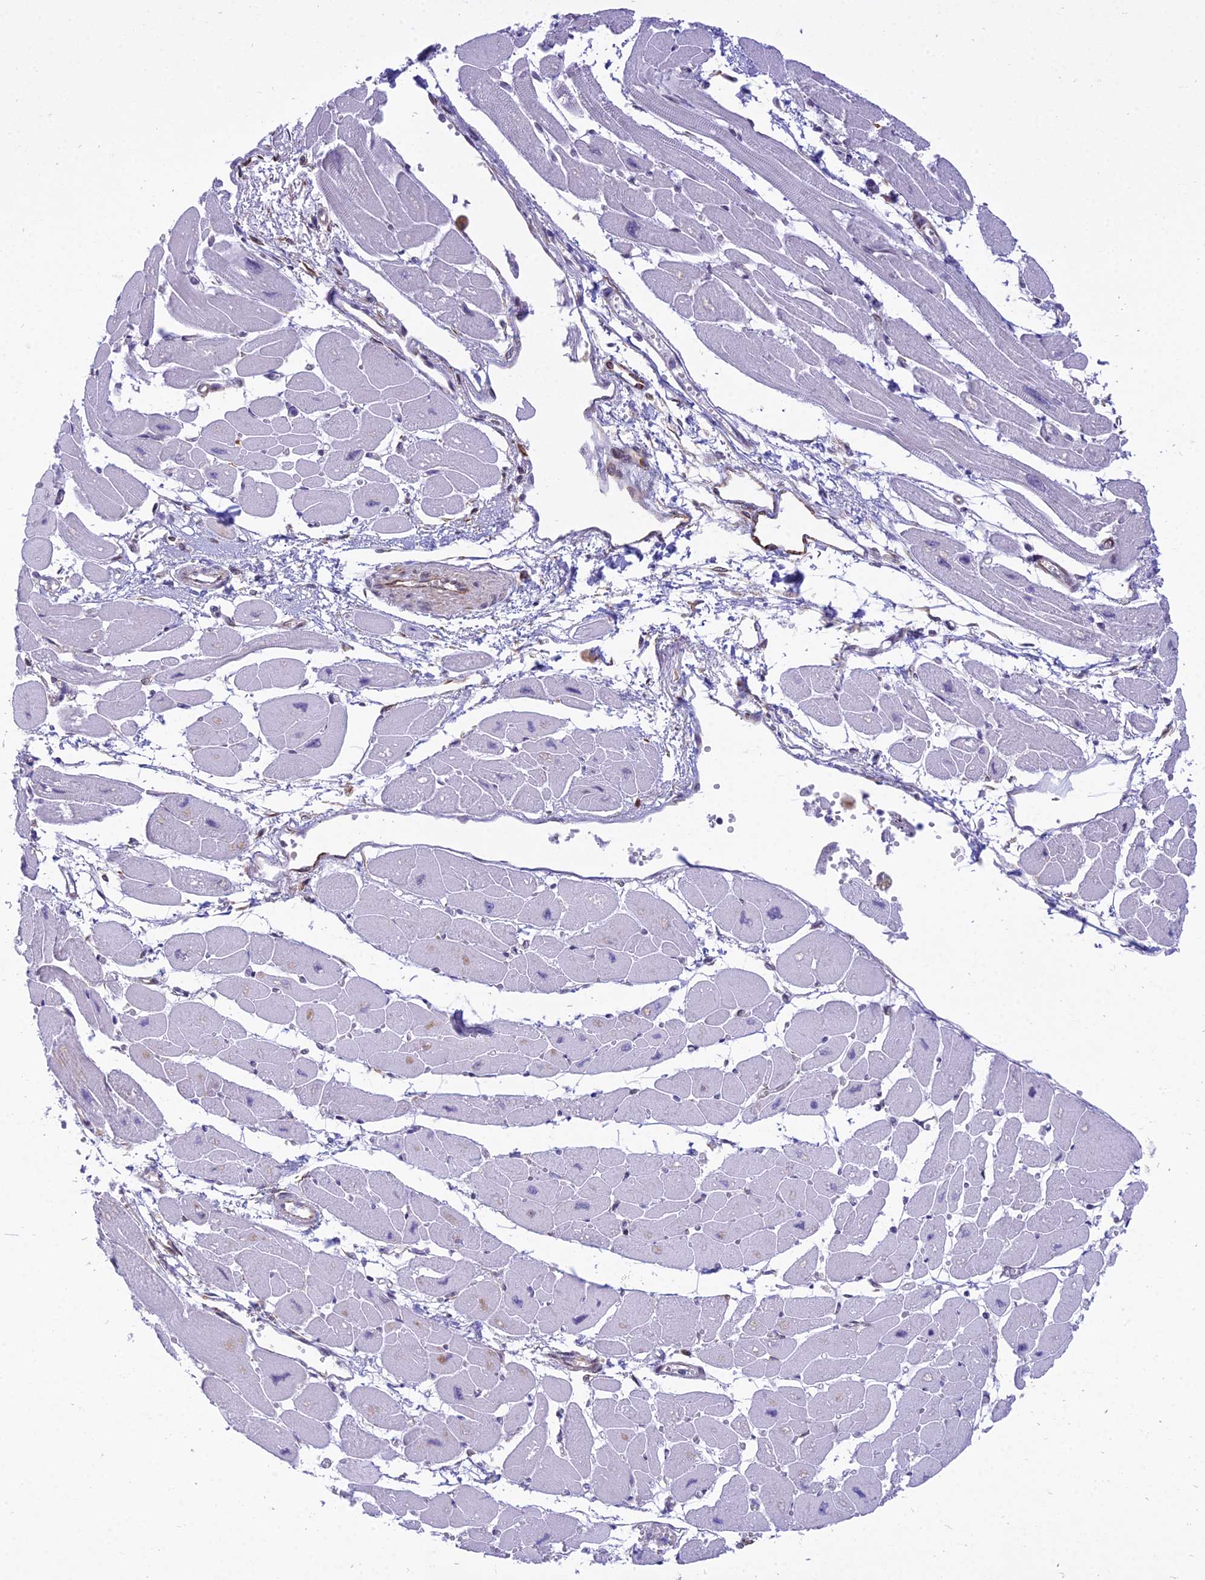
{"staining": {"intensity": "negative", "quantity": "none", "location": "none"}, "tissue": "heart muscle", "cell_type": "Cardiomyocytes", "image_type": "normal", "snomed": [{"axis": "morphology", "description": "Normal tissue, NOS"}, {"axis": "topography", "description": "Heart"}], "caption": "Benign heart muscle was stained to show a protein in brown. There is no significant positivity in cardiomyocytes.", "gene": "SAPCD2", "patient": {"sex": "female", "age": 54}}